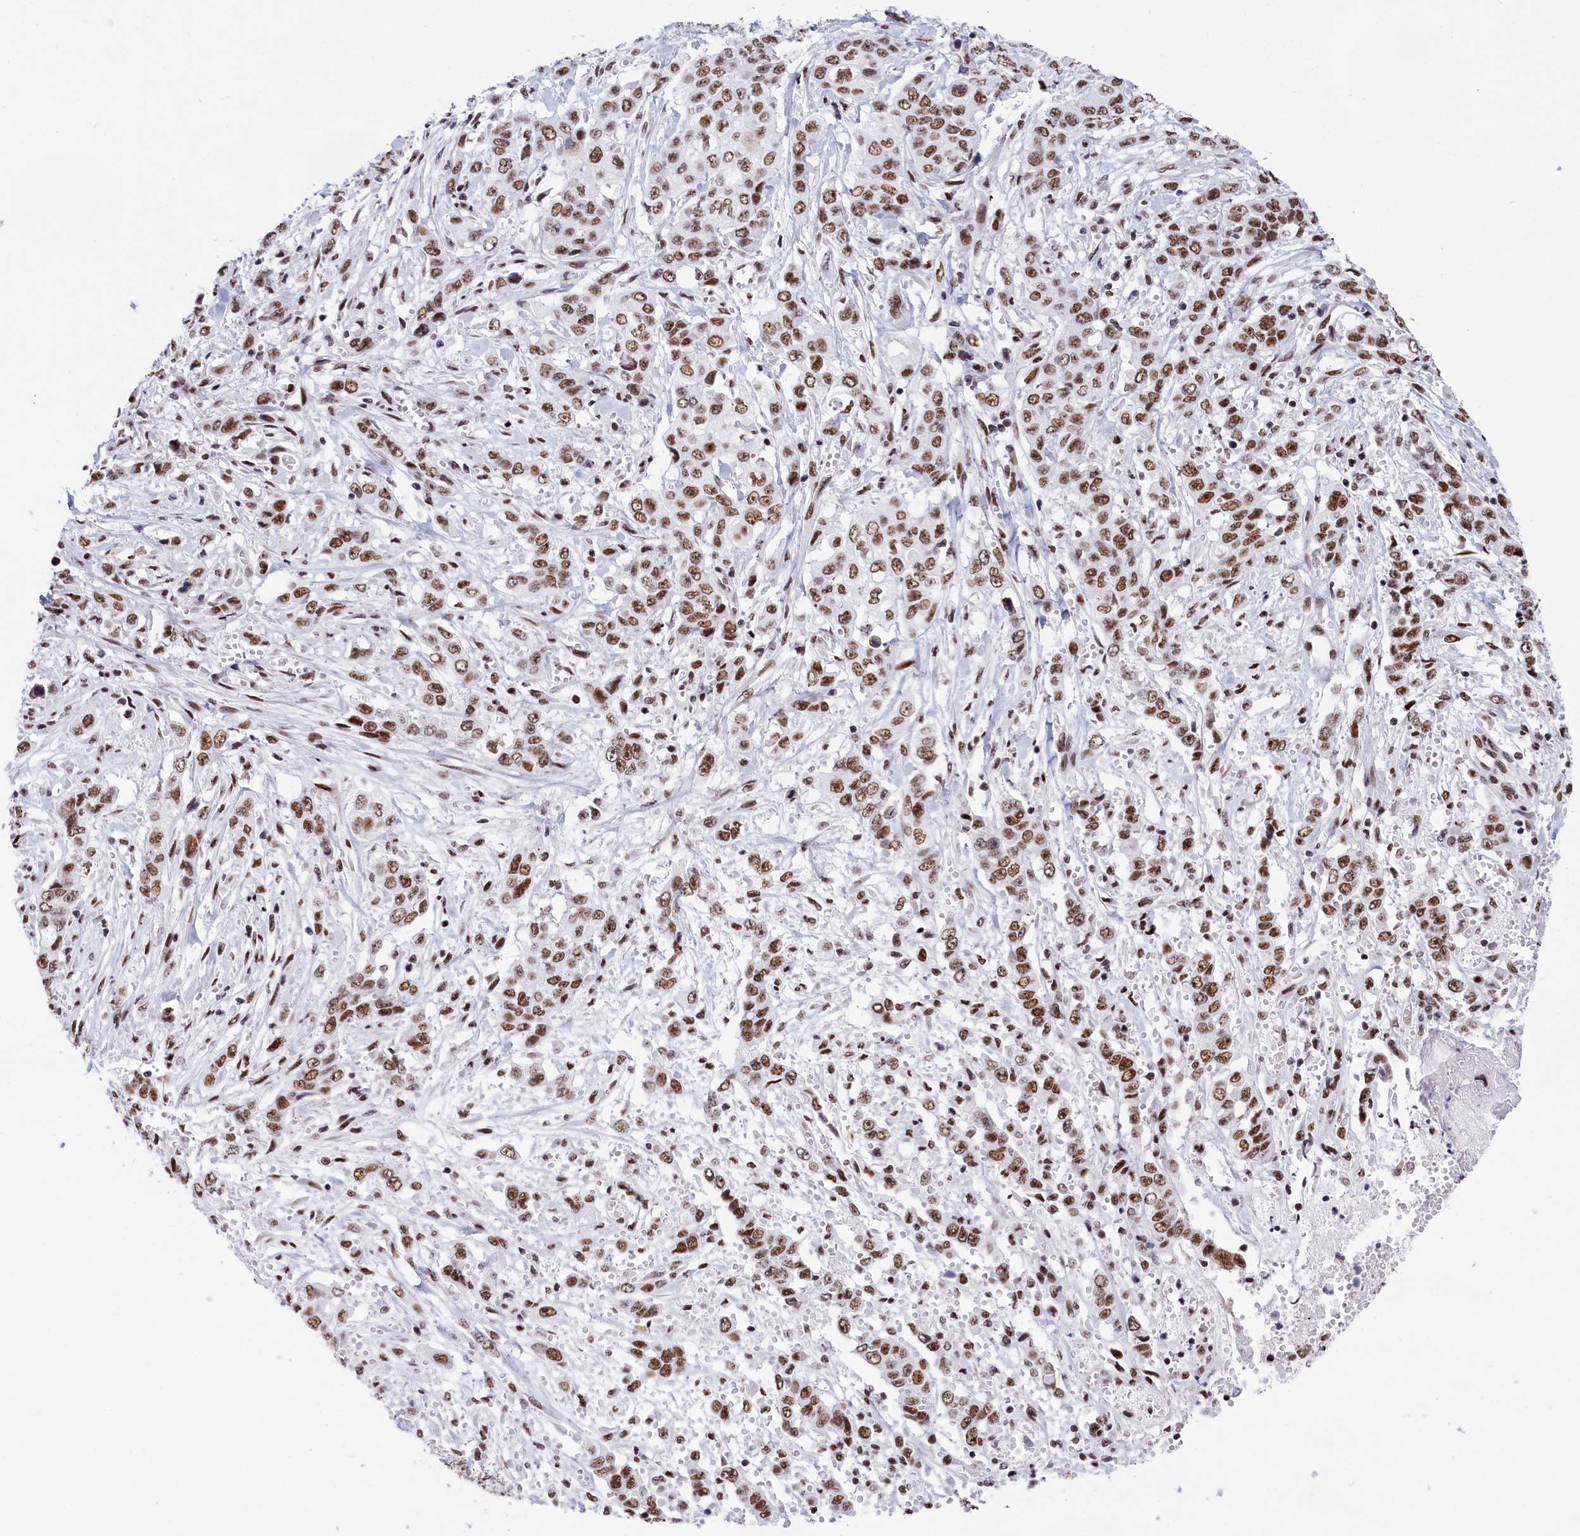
{"staining": {"intensity": "moderate", "quantity": ">75%", "location": "nuclear"}, "tissue": "stomach cancer", "cell_type": "Tumor cells", "image_type": "cancer", "snomed": [{"axis": "morphology", "description": "Adenocarcinoma, NOS"}, {"axis": "topography", "description": "Stomach, upper"}], "caption": "Stomach cancer (adenocarcinoma) stained for a protein shows moderate nuclear positivity in tumor cells. Nuclei are stained in blue.", "gene": "SNRNP70", "patient": {"sex": "male", "age": 62}}